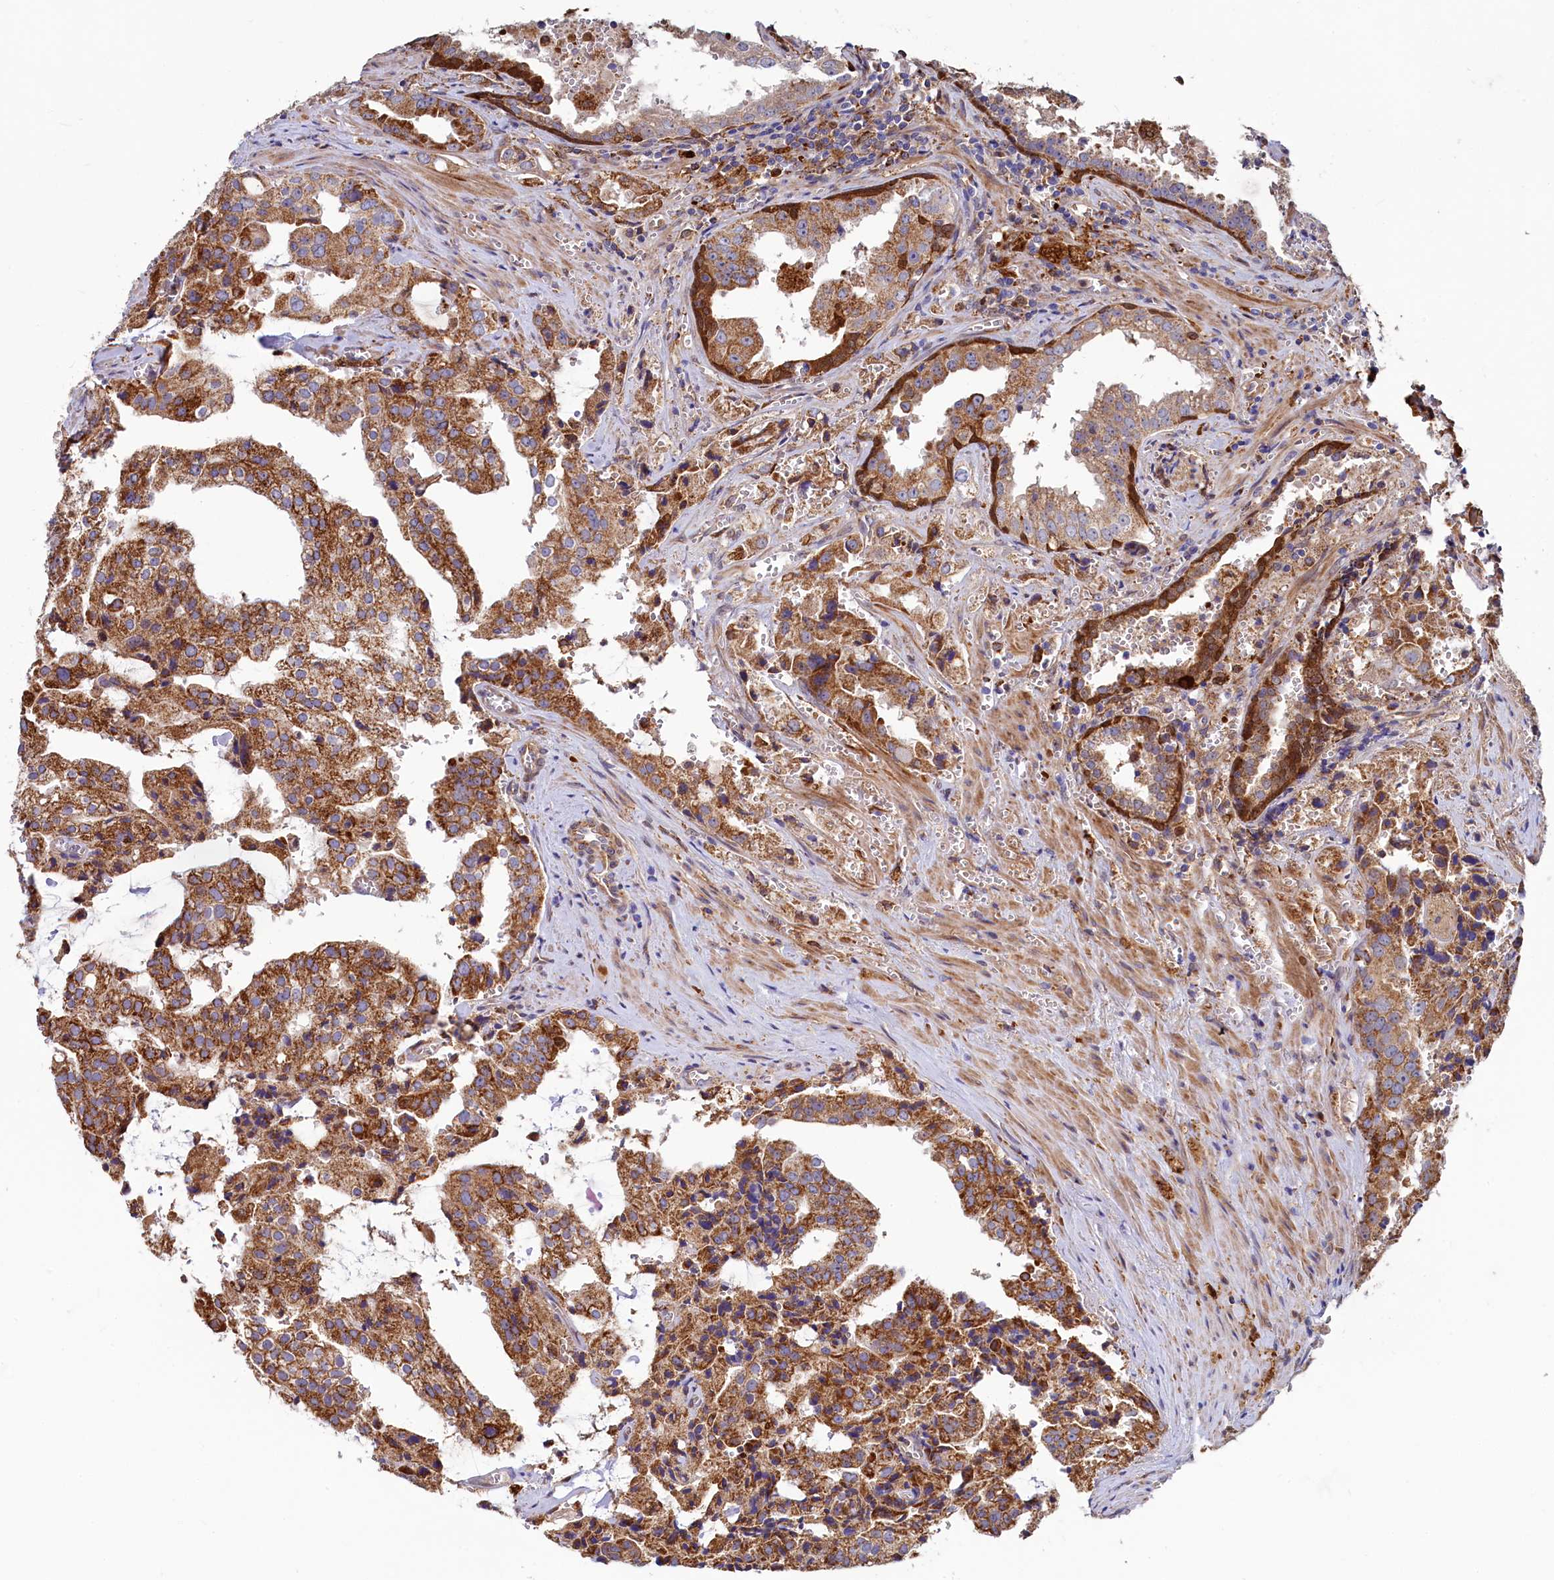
{"staining": {"intensity": "strong", "quantity": ">75%", "location": "cytoplasmic/membranous"}, "tissue": "prostate cancer", "cell_type": "Tumor cells", "image_type": "cancer", "snomed": [{"axis": "morphology", "description": "Adenocarcinoma, High grade"}, {"axis": "topography", "description": "Prostate"}], "caption": "Protein positivity by immunohistochemistry (IHC) exhibits strong cytoplasmic/membranous staining in about >75% of tumor cells in prostate high-grade adenocarcinoma.", "gene": "ASTE1", "patient": {"sex": "male", "age": 68}}